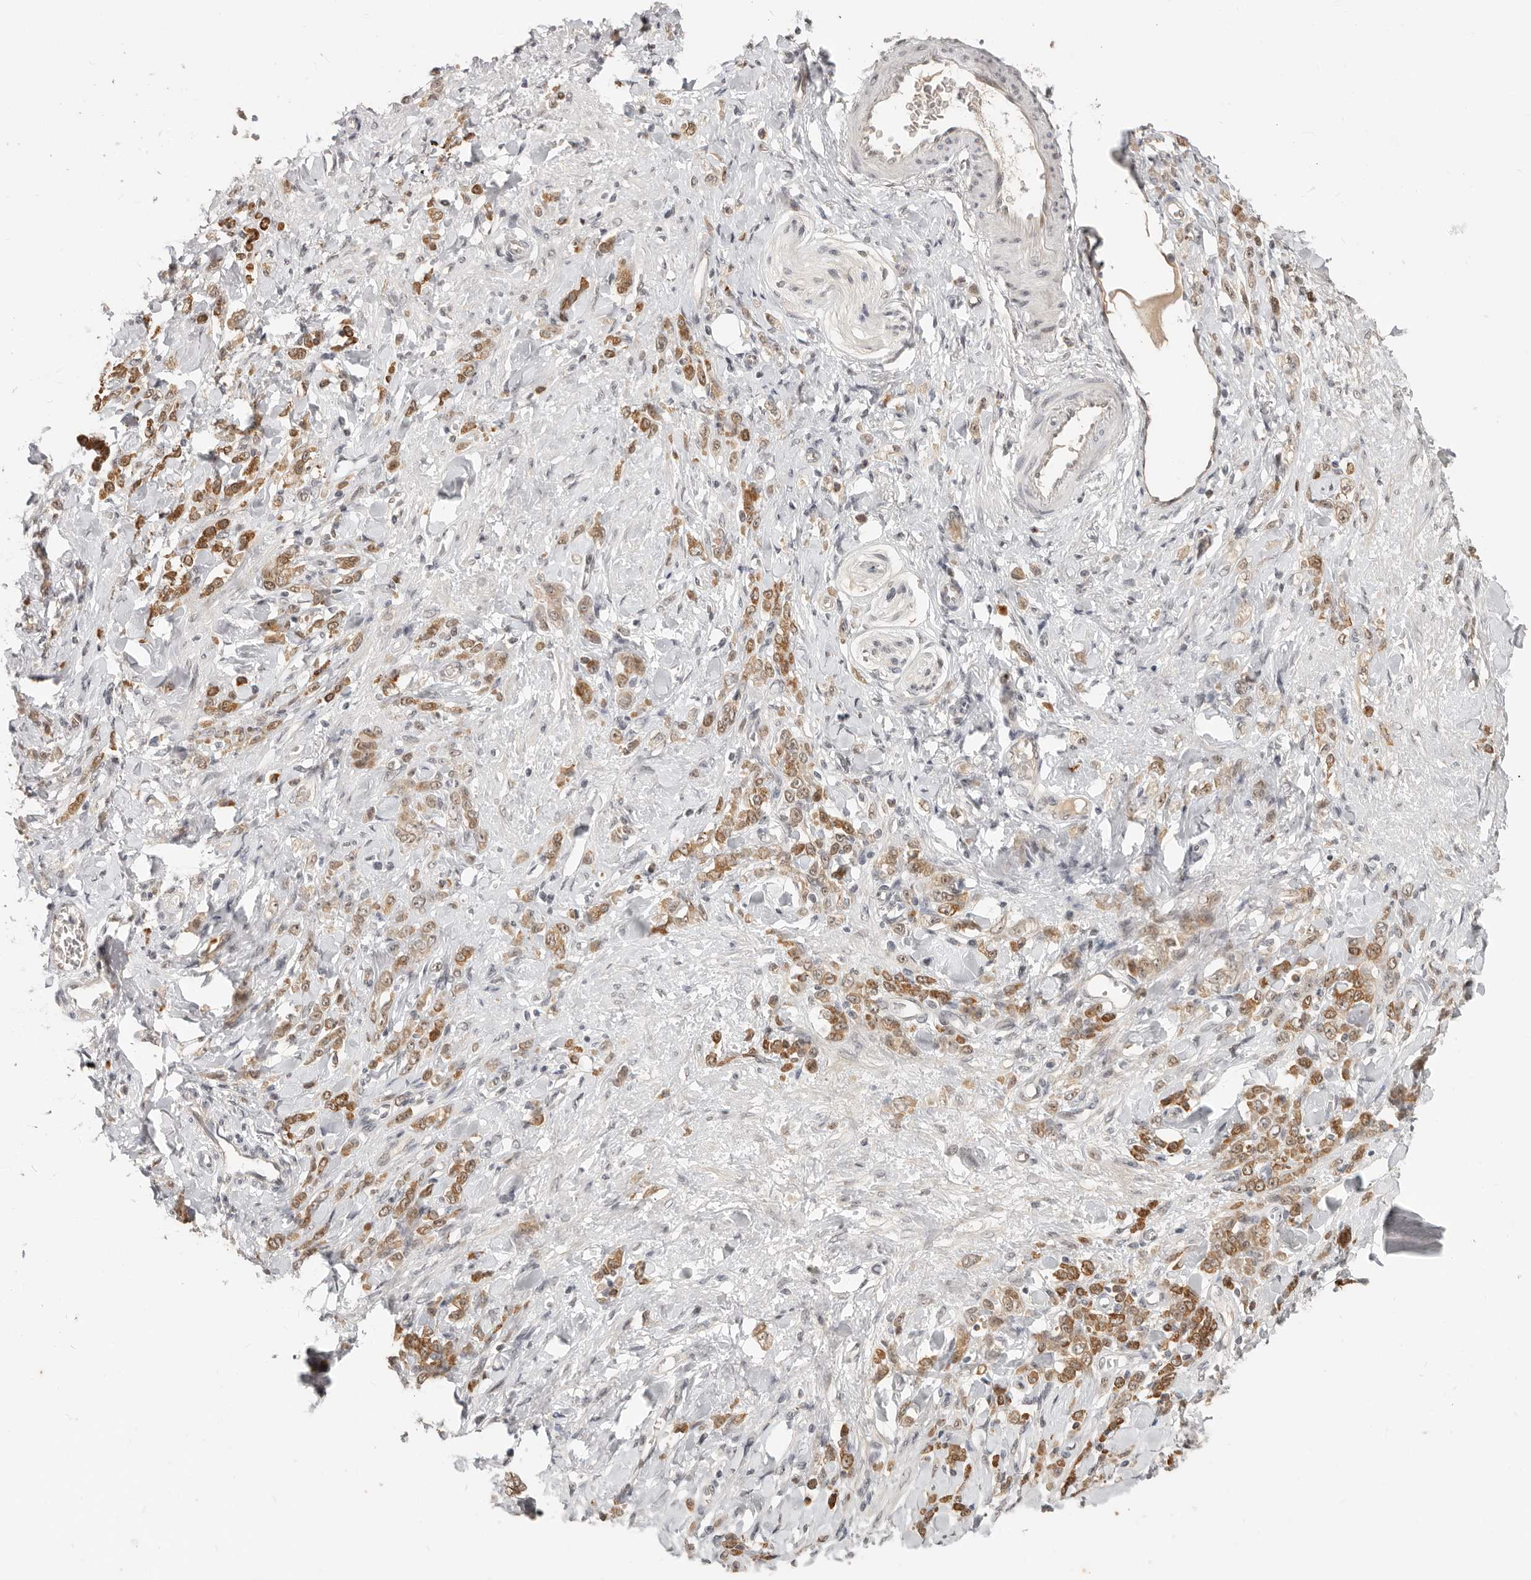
{"staining": {"intensity": "moderate", "quantity": ">75%", "location": "cytoplasmic/membranous"}, "tissue": "stomach cancer", "cell_type": "Tumor cells", "image_type": "cancer", "snomed": [{"axis": "morphology", "description": "Normal tissue, NOS"}, {"axis": "morphology", "description": "Adenocarcinoma, NOS"}, {"axis": "topography", "description": "Stomach"}], "caption": "Stomach cancer (adenocarcinoma) stained with immunohistochemistry (IHC) demonstrates moderate cytoplasmic/membranous staining in about >75% of tumor cells. The staining was performed using DAB (3,3'-diaminobenzidine) to visualize the protein expression in brown, while the nuclei were stained in blue with hematoxylin (Magnification: 20x).", "gene": "RFC2", "patient": {"sex": "male", "age": 82}}